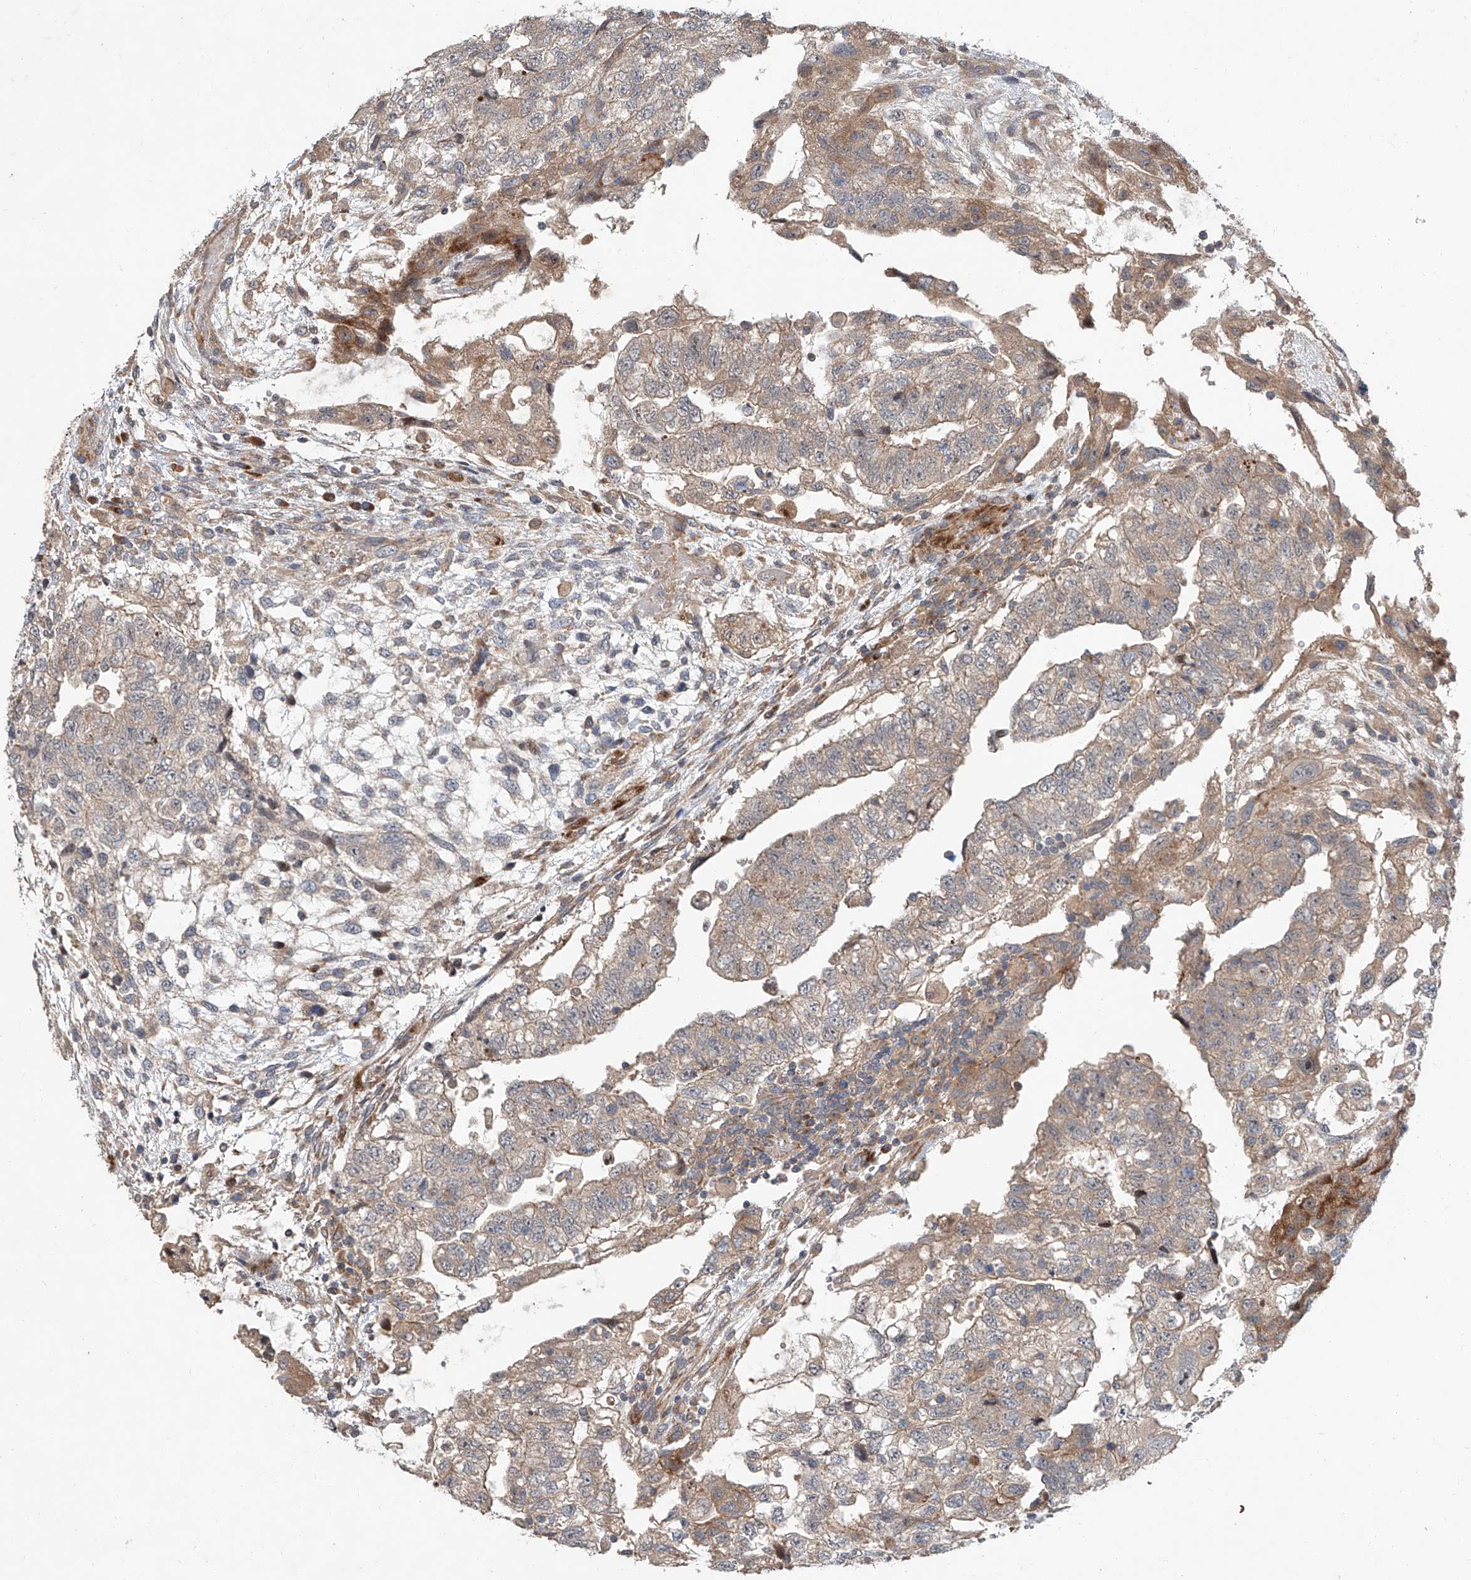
{"staining": {"intensity": "weak", "quantity": ">75%", "location": "cytoplasmic/membranous"}, "tissue": "testis cancer", "cell_type": "Tumor cells", "image_type": "cancer", "snomed": [{"axis": "morphology", "description": "Carcinoma, Embryonal, NOS"}, {"axis": "topography", "description": "Testis"}], "caption": "There is low levels of weak cytoplasmic/membranous positivity in tumor cells of testis cancer, as demonstrated by immunohistochemical staining (brown color).", "gene": "USF3", "patient": {"sex": "male", "age": 36}}